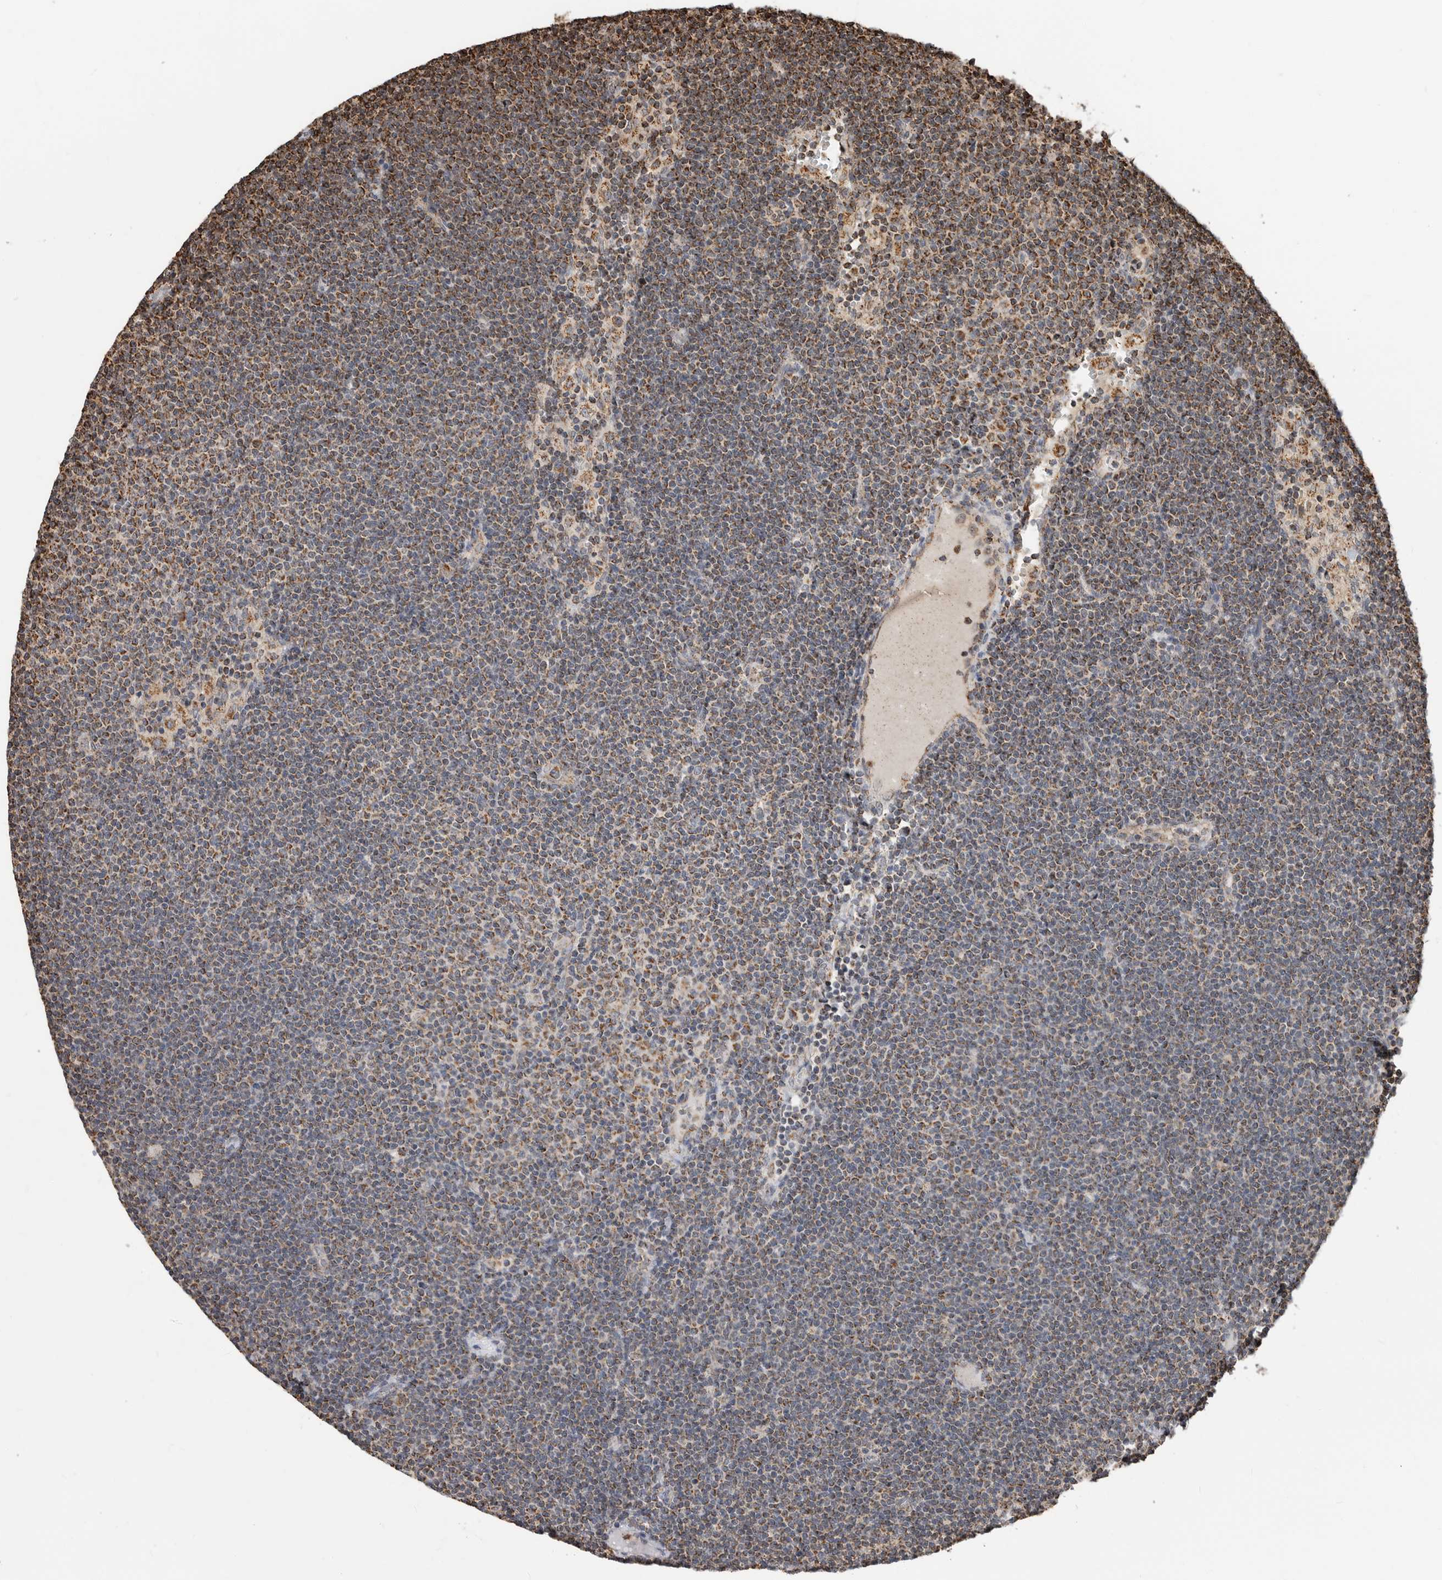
{"staining": {"intensity": "moderate", "quantity": ">75%", "location": "cytoplasmic/membranous"}, "tissue": "lymphoma", "cell_type": "Tumor cells", "image_type": "cancer", "snomed": [{"axis": "morphology", "description": "Malignant lymphoma, non-Hodgkin's type, Low grade"}, {"axis": "topography", "description": "Lymph node"}], "caption": "Immunohistochemistry of human lymphoma demonstrates medium levels of moderate cytoplasmic/membranous staining in about >75% of tumor cells.", "gene": "GCNT2", "patient": {"sex": "female", "age": 53}}